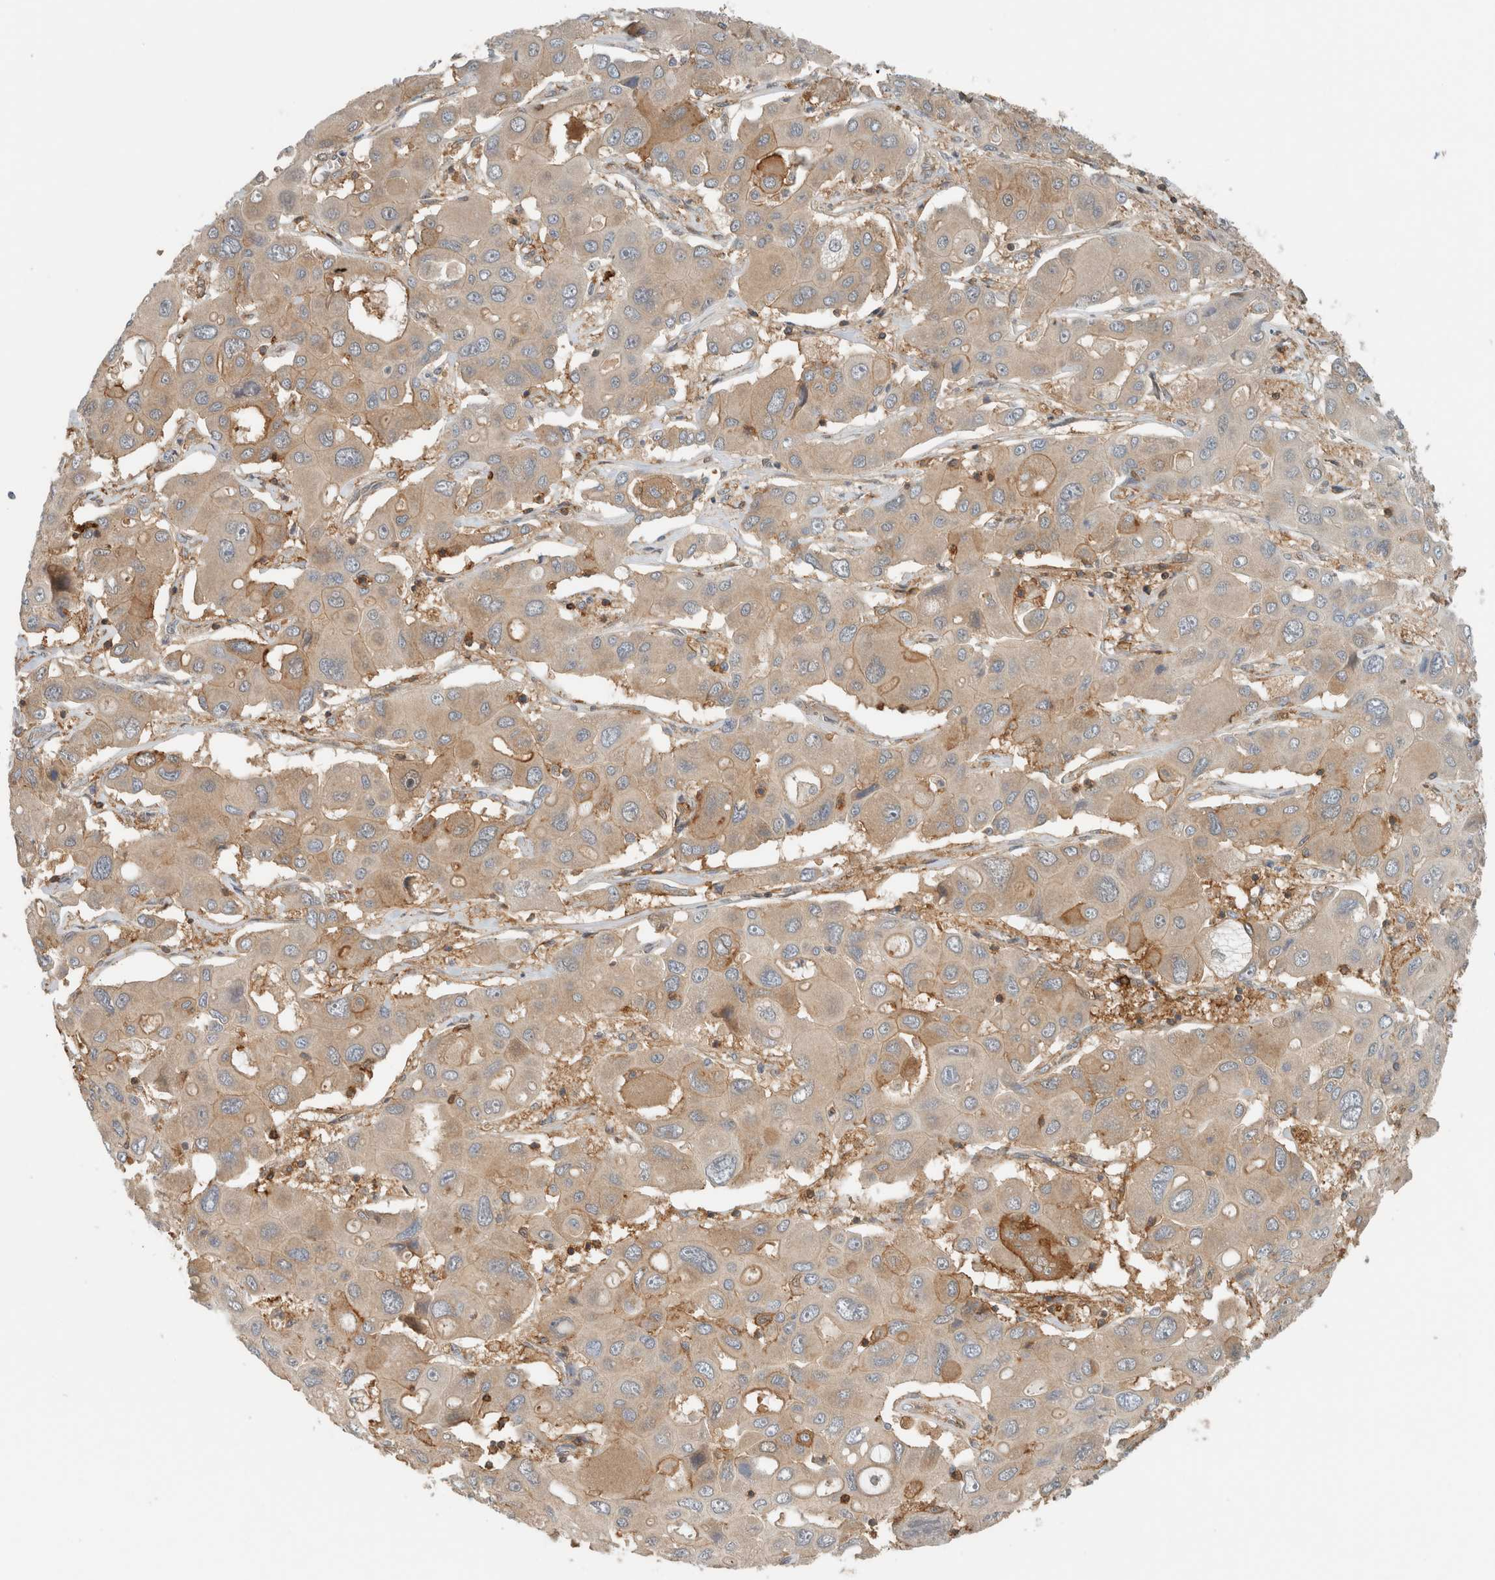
{"staining": {"intensity": "weak", "quantity": "25%-75%", "location": "cytoplasmic/membranous"}, "tissue": "liver cancer", "cell_type": "Tumor cells", "image_type": "cancer", "snomed": [{"axis": "morphology", "description": "Cholangiocarcinoma"}, {"axis": "topography", "description": "Liver"}], "caption": "An image of human liver cancer (cholangiocarcinoma) stained for a protein exhibits weak cytoplasmic/membranous brown staining in tumor cells. (brown staining indicates protein expression, while blue staining denotes nuclei).", "gene": "PFDN4", "patient": {"sex": "male", "age": 67}}